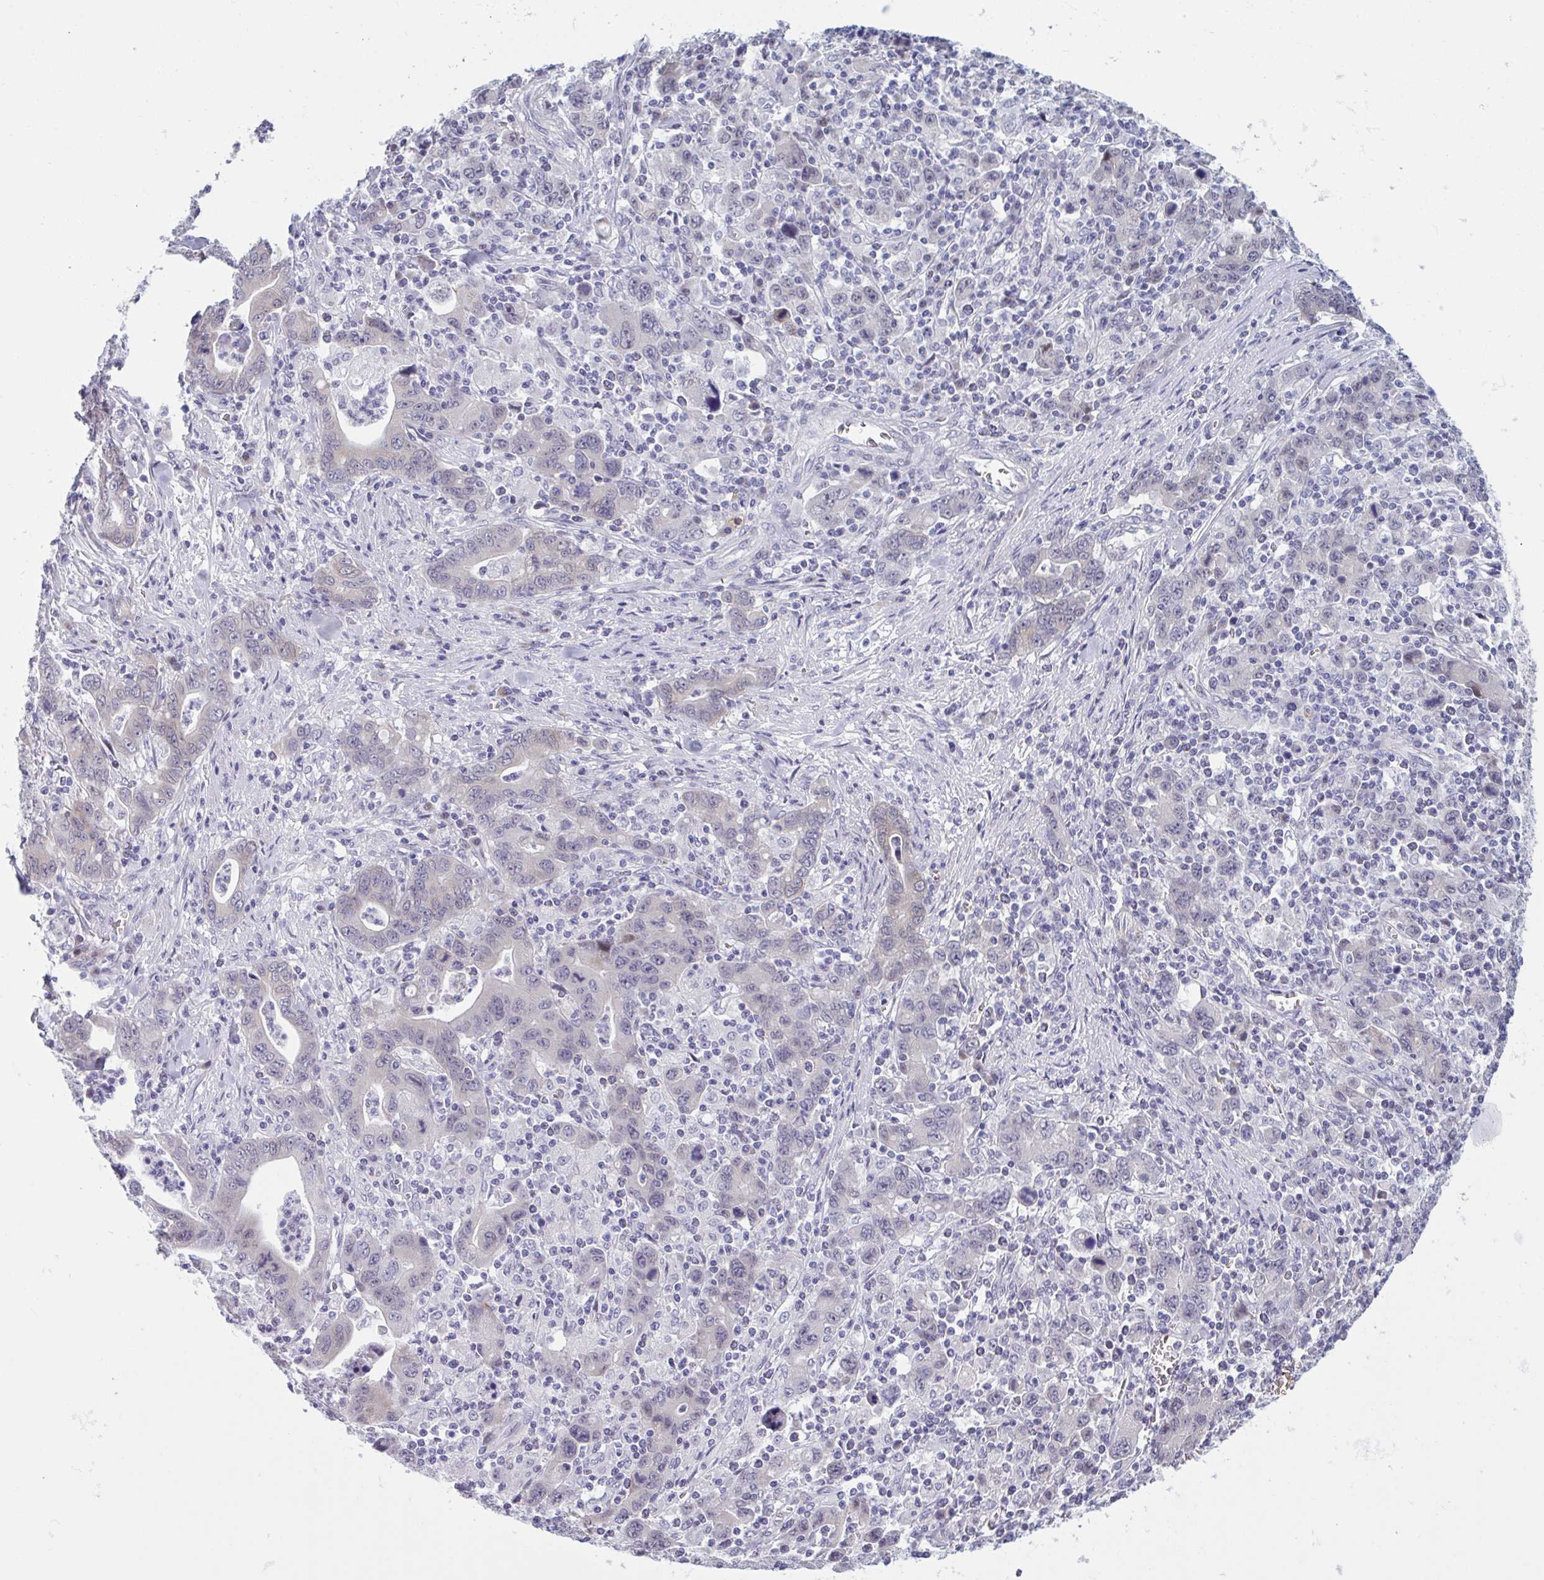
{"staining": {"intensity": "negative", "quantity": "none", "location": "none"}, "tissue": "stomach cancer", "cell_type": "Tumor cells", "image_type": "cancer", "snomed": [{"axis": "morphology", "description": "Adenocarcinoma, NOS"}, {"axis": "topography", "description": "Stomach, upper"}], "caption": "Immunohistochemistry (IHC) histopathology image of neoplastic tissue: adenocarcinoma (stomach) stained with DAB shows no significant protein staining in tumor cells.", "gene": "HSD11B2", "patient": {"sex": "male", "age": 69}}